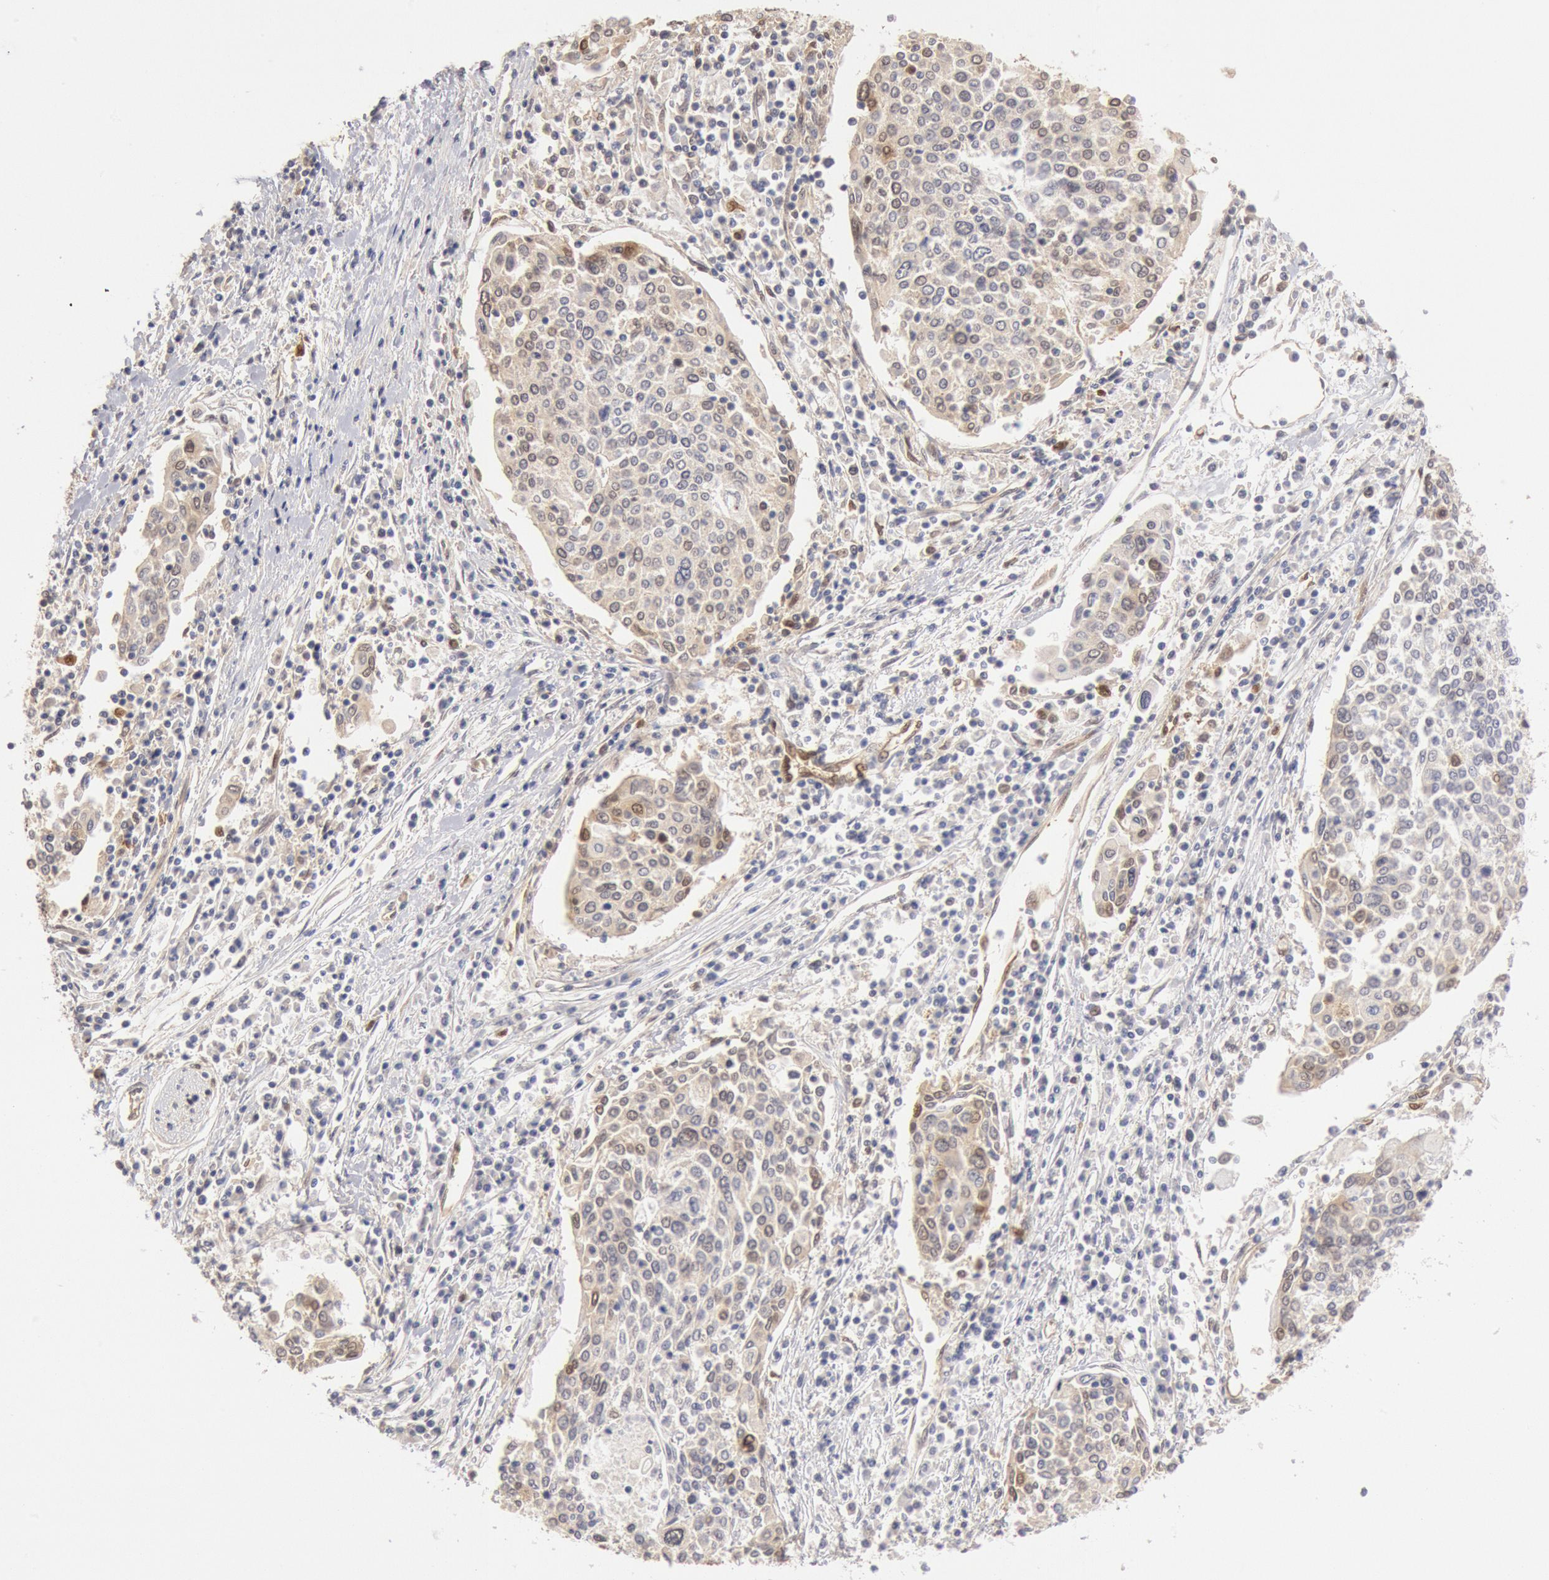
{"staining": {"intensity": "weak", "quantity": "<25%", "location": "cytoplasmic/membranous"}, "tissue": "cervical cancer", "cell_type": "Tumor cells", "image_type": "cancer", "snomed": [{"axis": "morphology", "description": "Squamous cell carcinoma, NOS"}, {"axis": "topography", "description": "Cervix"}], "caption": "High power microscopy micrograph of an immunohistochemistry histopathology image of cervical cancer (squamous cell carcinoma), revealing no significant staining in tumor cells.", "gene": "DNAJA1", "patient": {"sex": "female", "age": 40}}